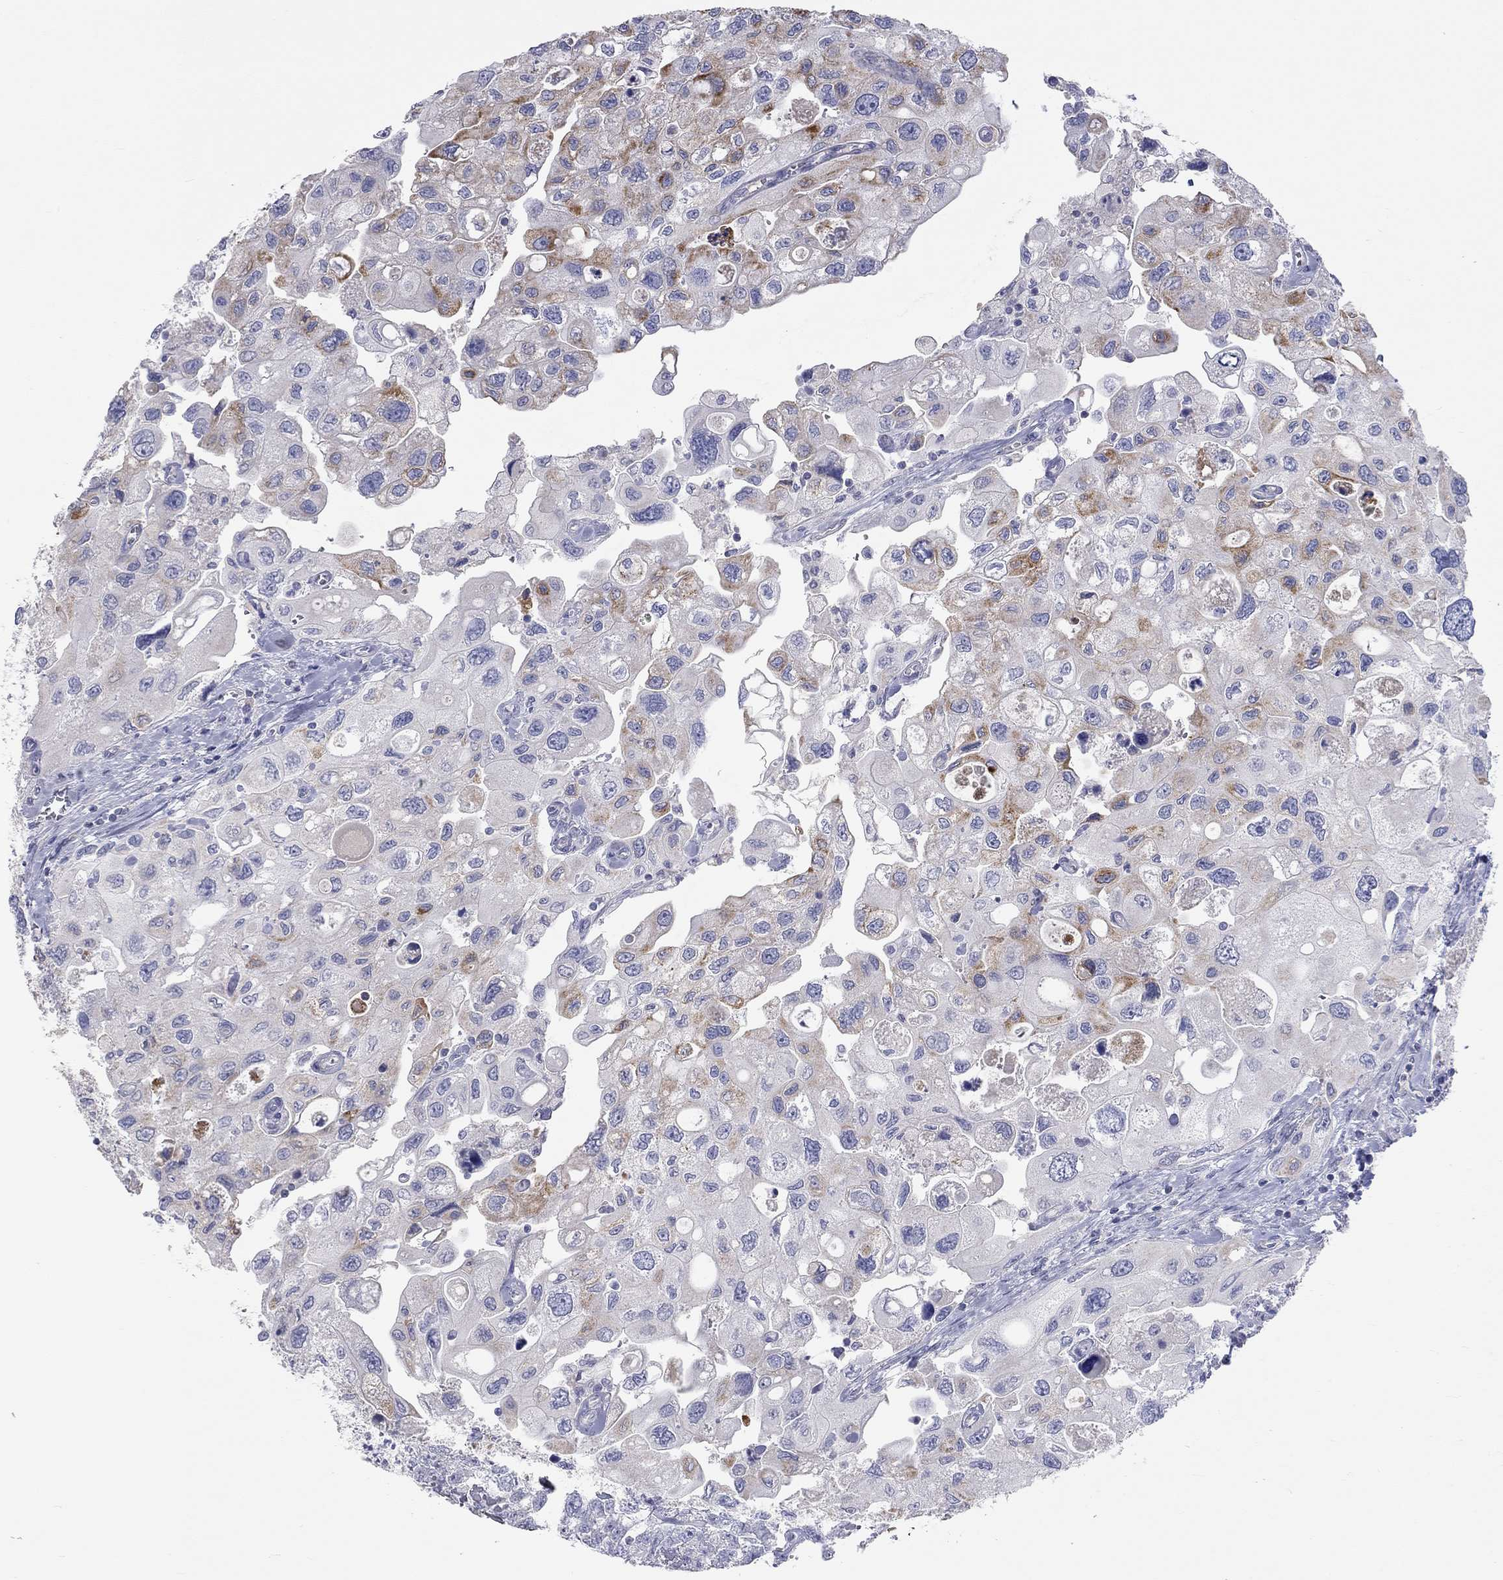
{"staining": {"intensity": "moderate", "quantity": "<25%", "location": "cytoplasmic/membranous"}, "tissue": "urothelial cancer", "cell_type": "Tumor cells", "image_type": "cancer", "snomed": [{"axis": "morphology", "description": "Urothelial carcinoma, High grade"}, {"axis": "topography", "description": "Urinary bladder"}], "caption": "Immunohistochemical staining of urothelial carcinoma (high-grade) shows moderate cytoplasmic/membranous protein staining in about <25% of tumor cells.", "gene": "RCAN1", "patient": {"sex": "male", "age": 59}}